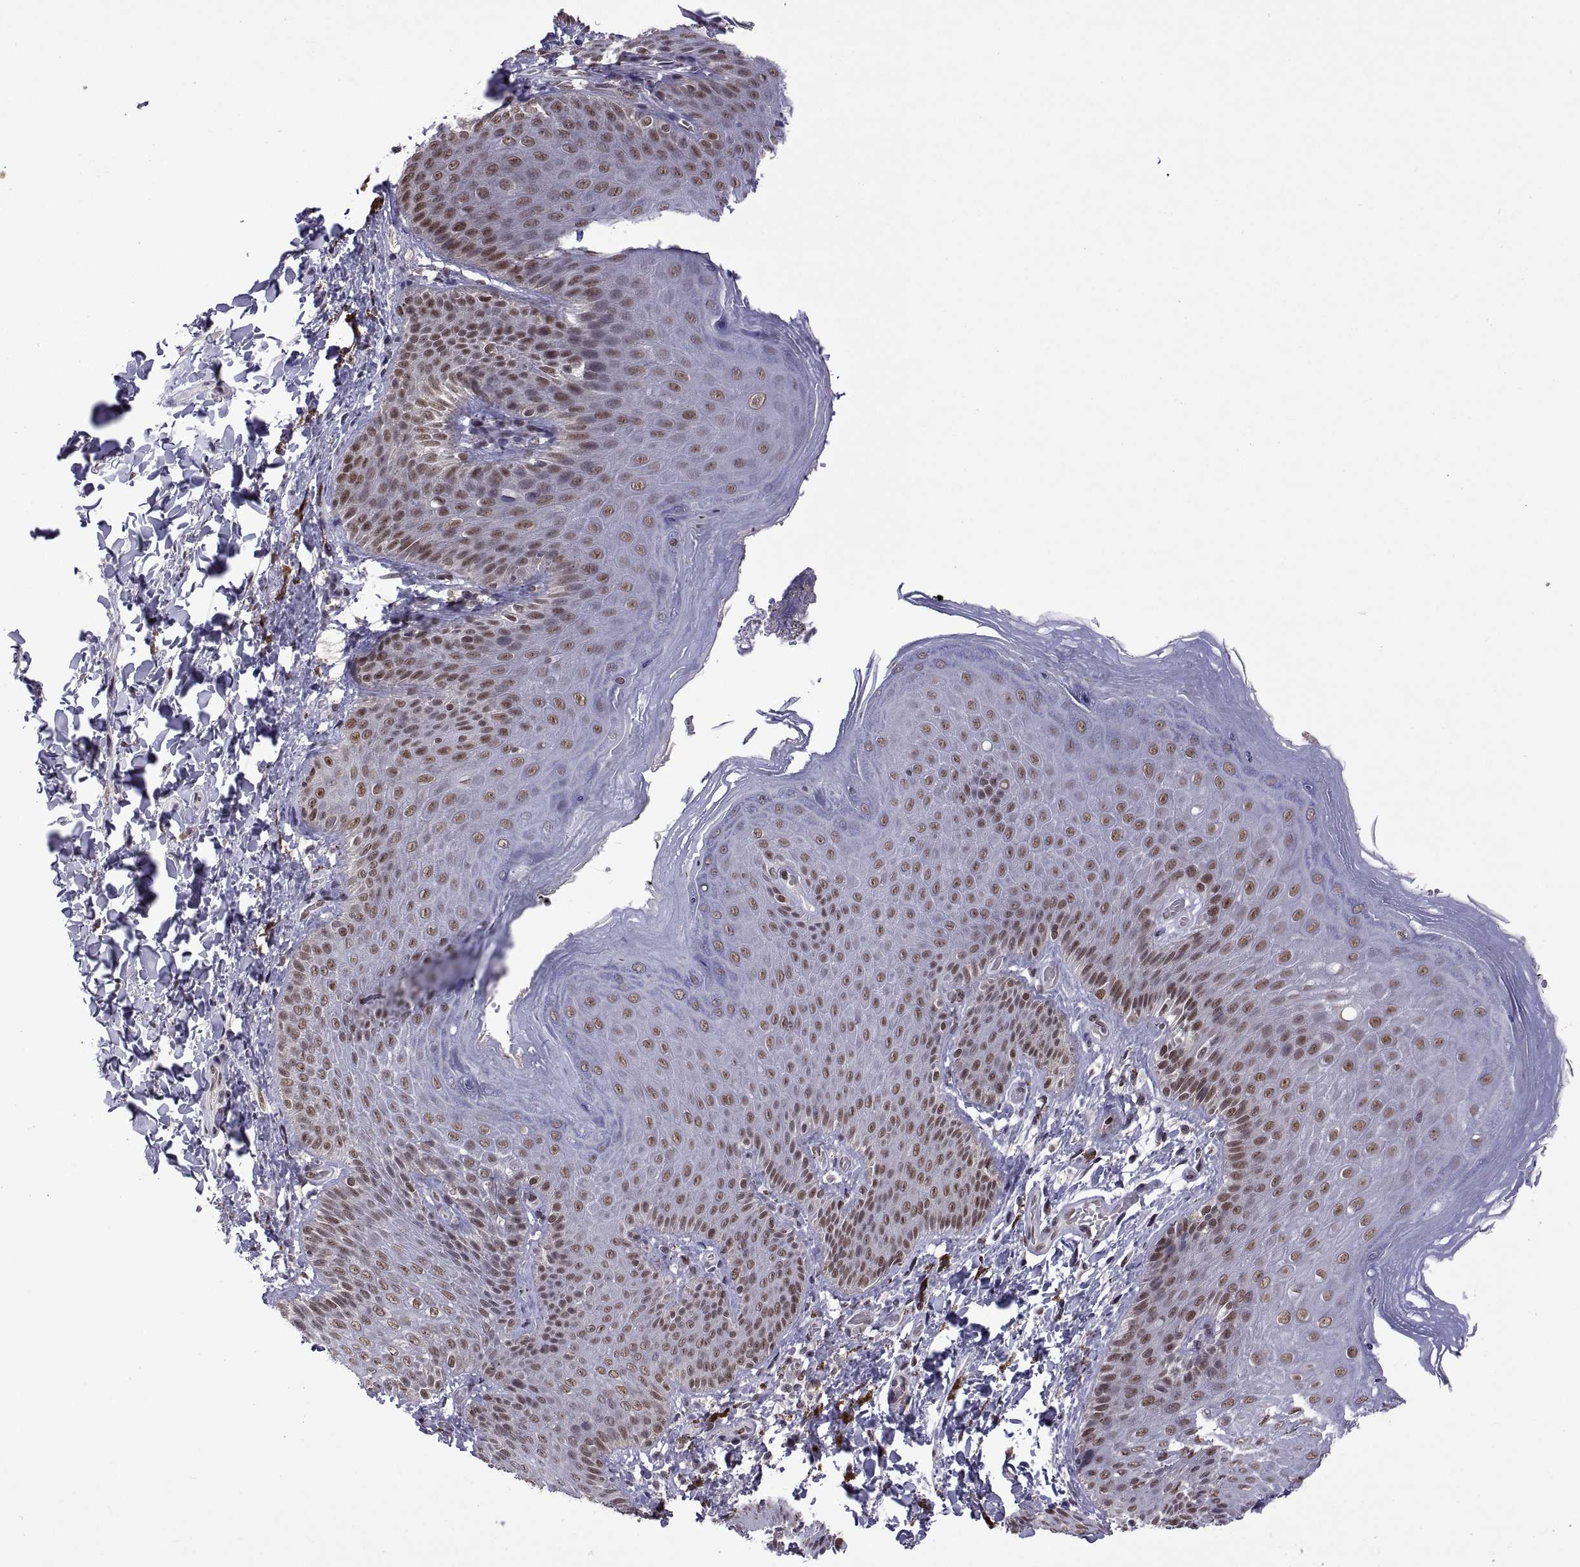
{"staining": {"intensity": "moderate", "quantity": ">75%", "location": "nuclear"}, "tissue": "skin", "cell_type": "Epidermal cells", "image_type": "normal", "snomed": [{"axis": "morphology", "description": "Normal tissue, NOS"}, {"axis": "topography", "description": "Anal"}], "caption": "Immunohistochemistry (DAB (3,3'-diaminobenzidine)) staining of unremarkable skin reveals moderate nuclear protein expression in about >75% of epidermal cells. (IHC, brightfield microscopy, high magnification).", "gene": "NR4A1", "patient": {"sex": "male", "age": 53}}